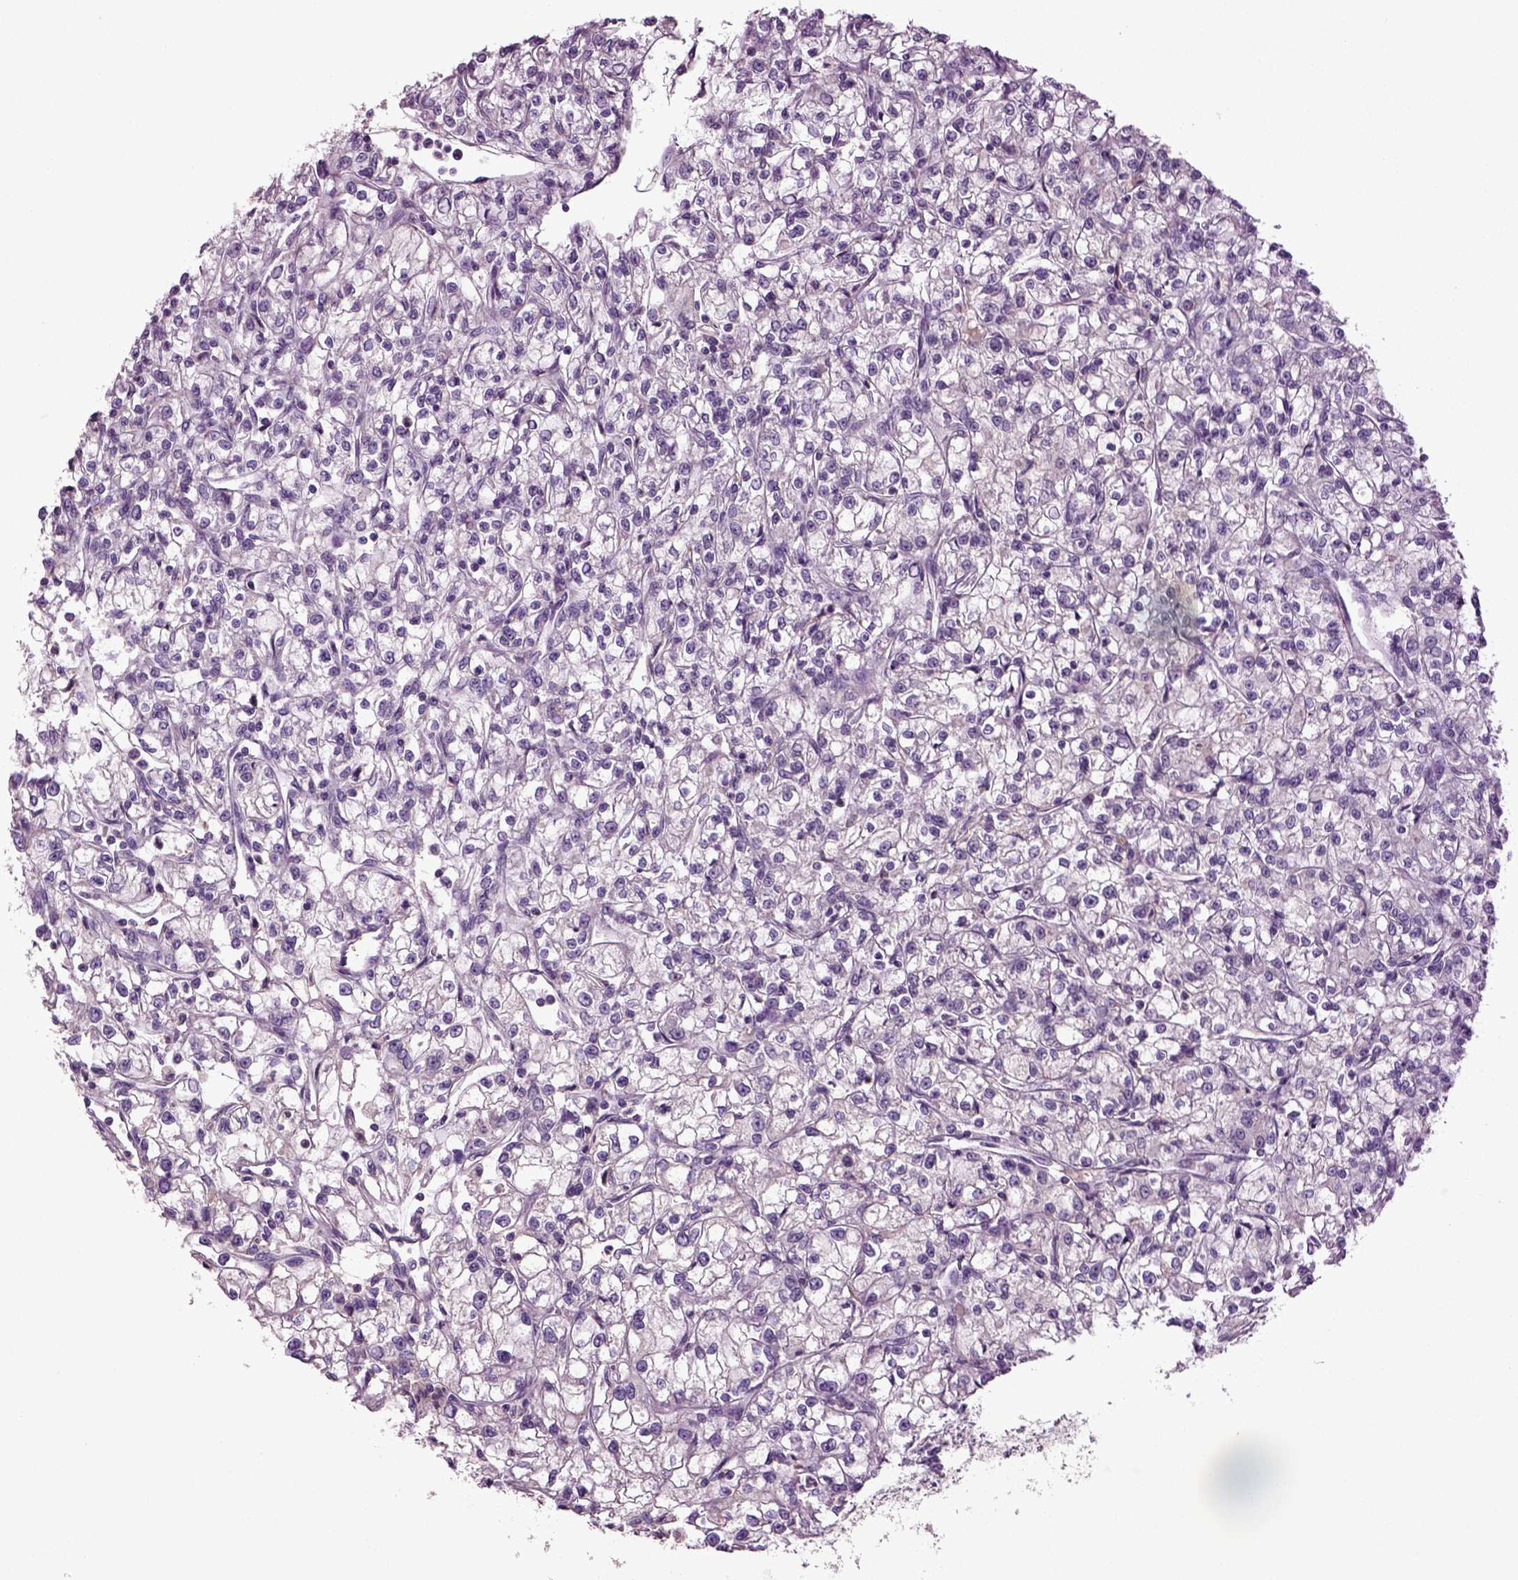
{"staining": {"intensity": "negative", "quantity": "none", "location": "none"}, "tissue": "renal cancer", "cell_type": "Tumor cells", "image_type": "cancer", "snomed": [{"axis": "morphology", "description": "Adenocarcinoma, NOS"}, {"axis": "topography", "description": "Kidney"}], "caption": "A micrograph of adenocarcinoma (renal) stained for a protein displays no brown staining in tumor cells.", "gene": "DEFB118", "patient": {"sex": "female", "age": 59}}